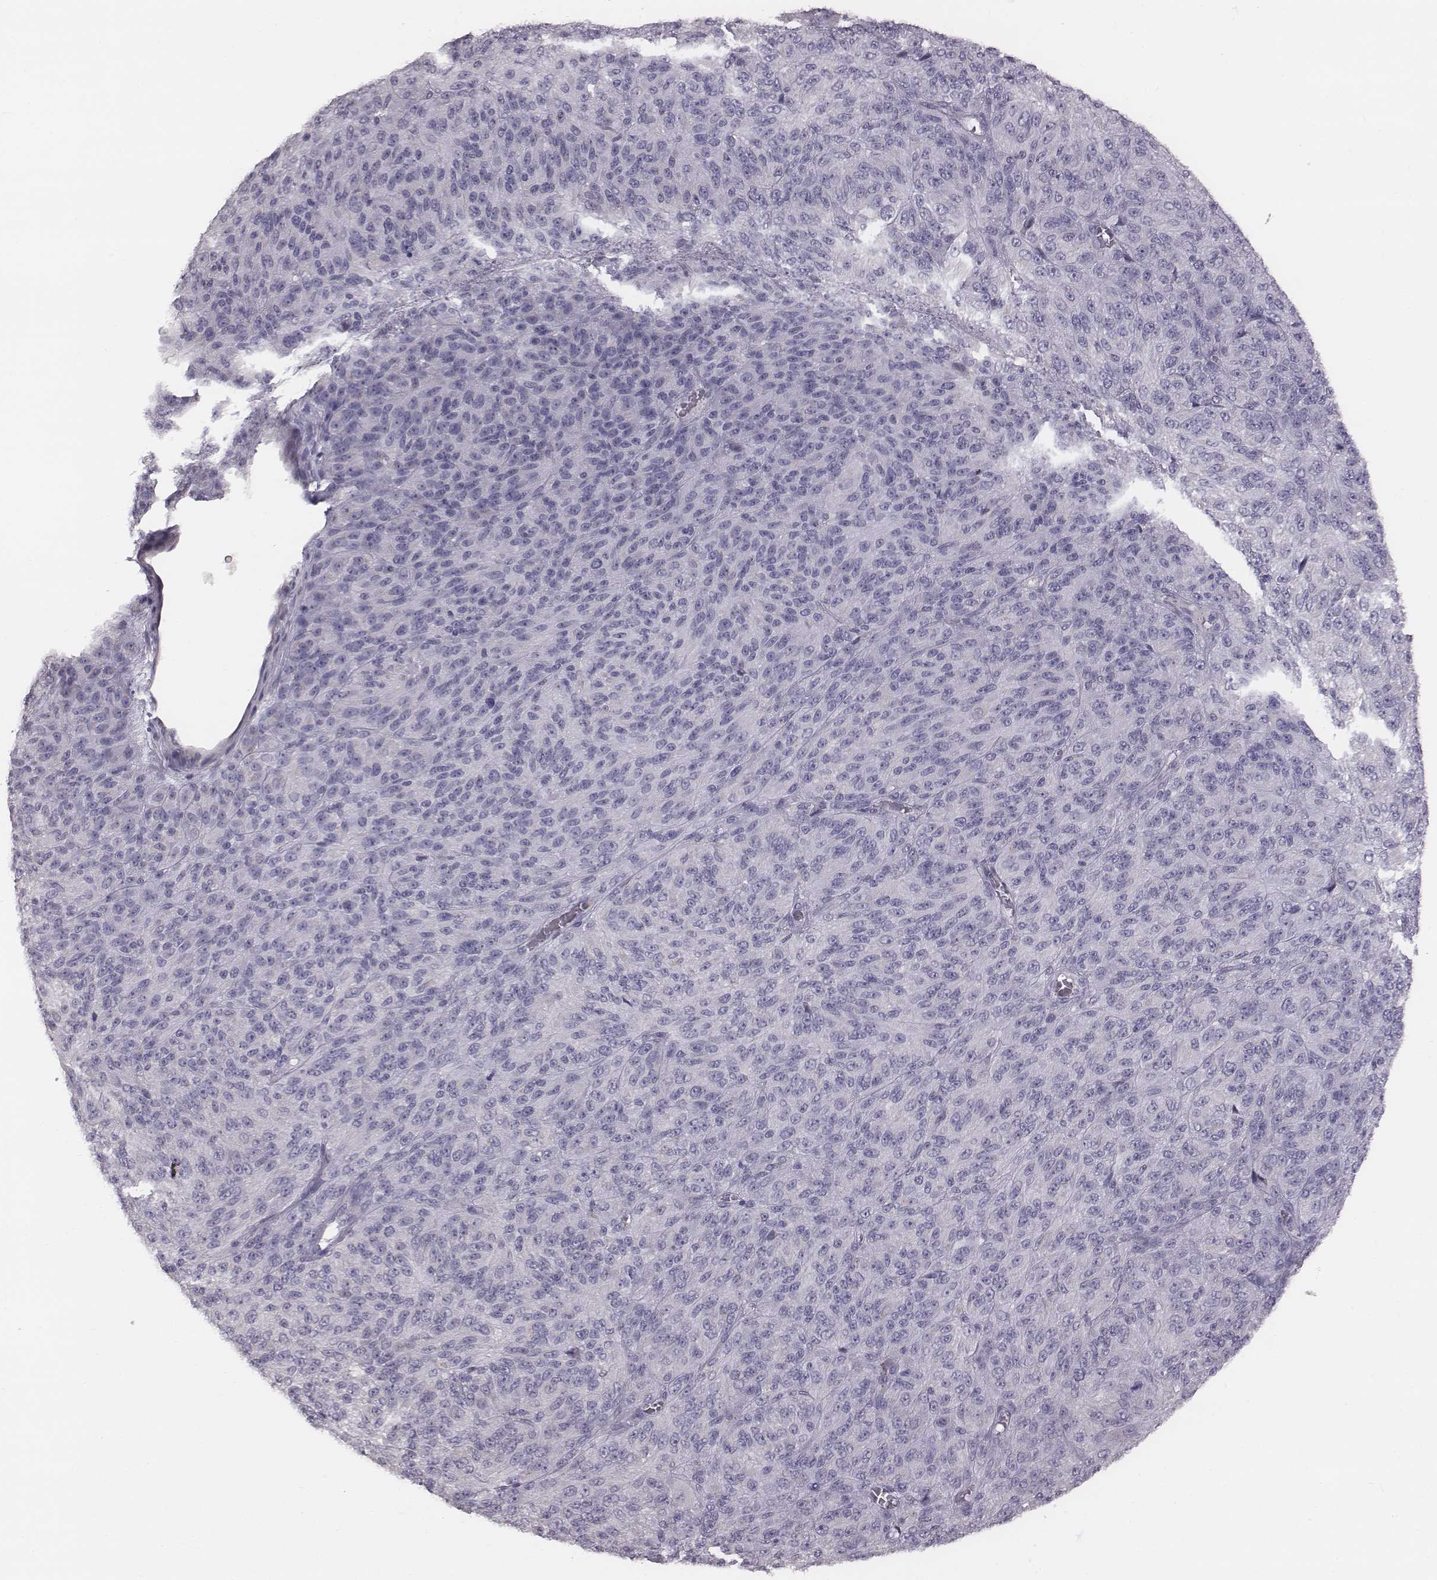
{"staining": {"intensity": "negative", "quantity": "none", "location": "none"}, "tissue": "melanoma", "cell_type": "Tumor cells", "image_type": "cancer", "snomed": [{"axis": "morphology", "description": "Malignant melanoma, Metastatic site"}, {"axis": "topography", "description": "Brain"}], "caption": "This is an immunohistochemistry histopathology image of human malignant melanoma (metastatic site). There is no staining in tumor cells.", "gene": "C6orf58", "patient": {"sex": "female", "age": 56}}